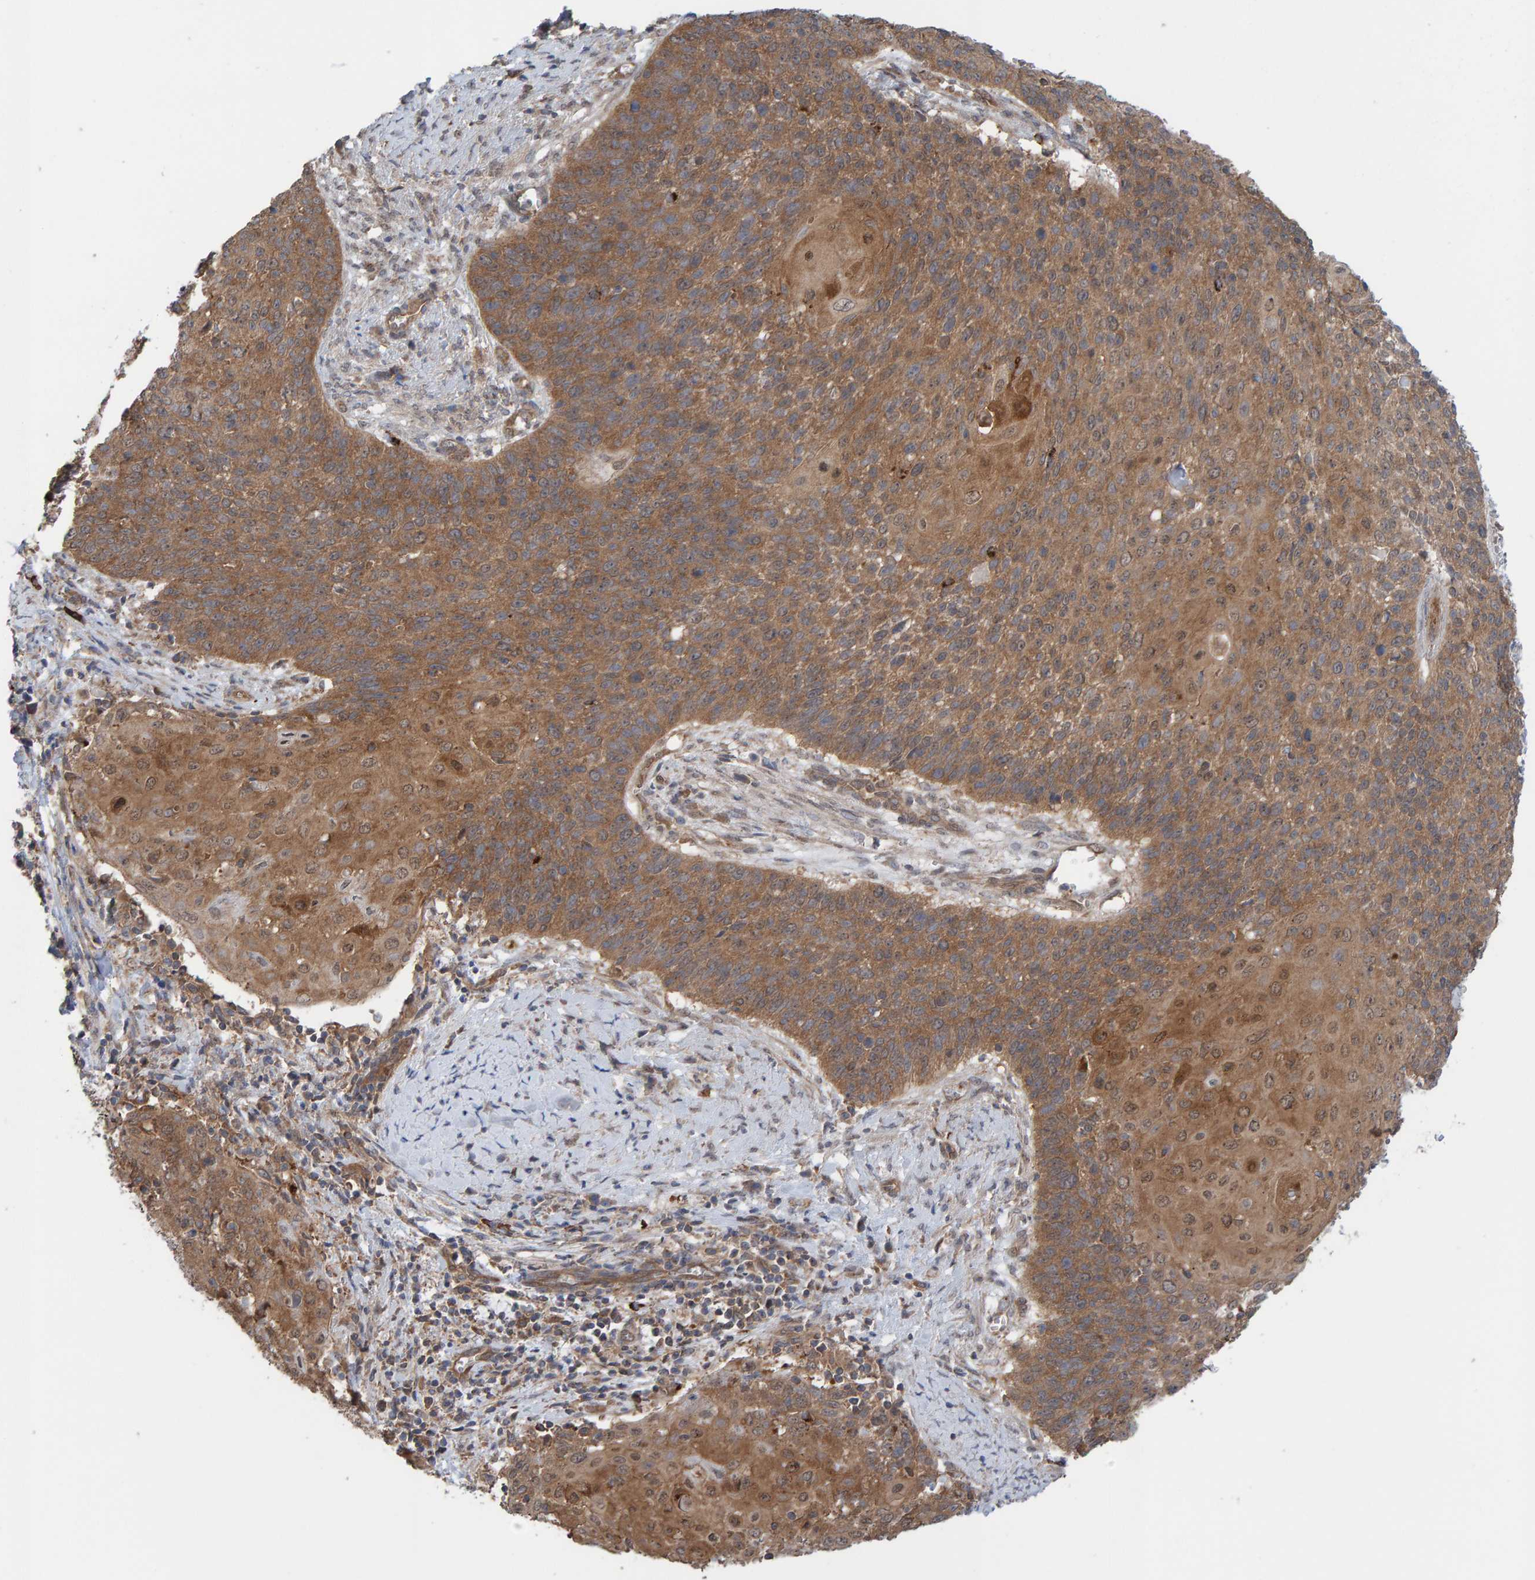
{"staining": {"intensity": "moderate", "quantity": ">75%", "location": "cytoplasmic/membranous"}, "tissue": "cervical cancer", "cell_type": "Tumor cells", "image_type": "cancer", "snomed": [{"axis": "morphology", "description": "Squamous cell carcinoma, NOS"}, {"axis": "topography", "description": "Cervix"}], "caption": "Protein expression analysis of human cervical cancer reveals moderate cytoplasmic/membranous staining in approximately >75% of tumor cells.", "gene": "LRSAM1", "patient": {"sex": "female", "age": 39}}